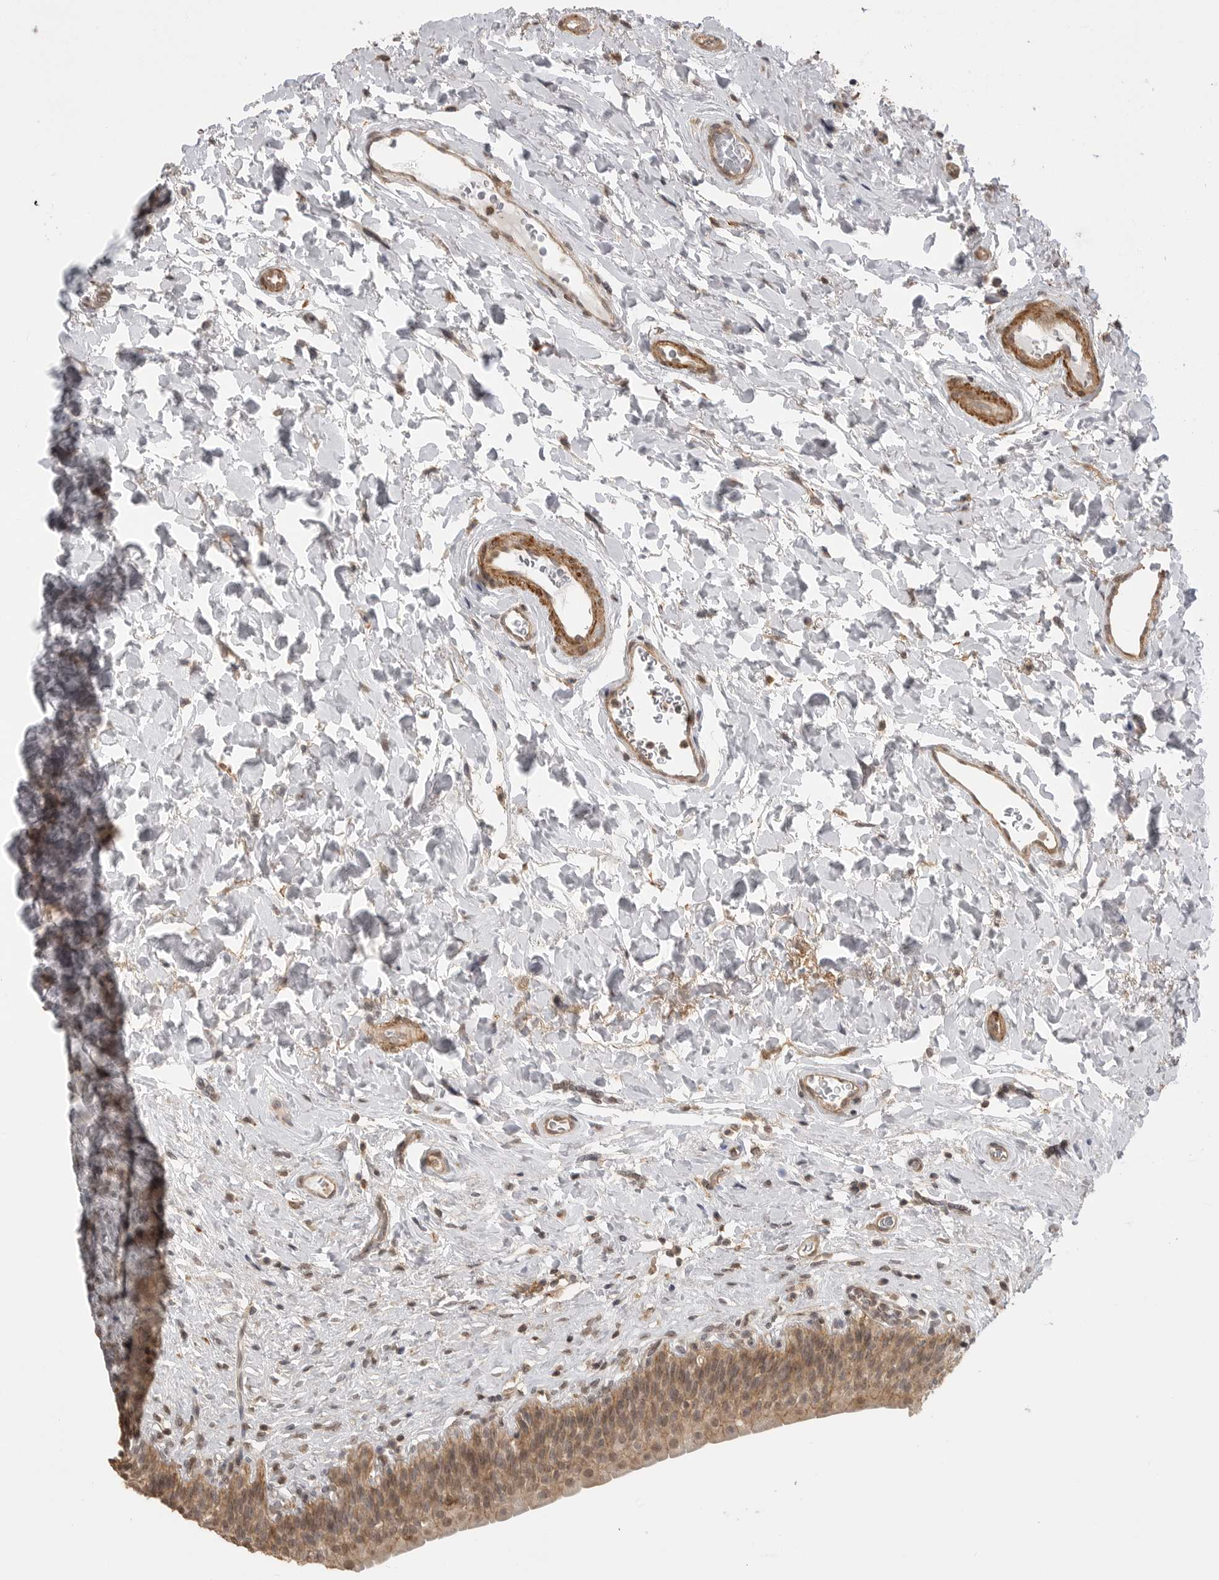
{"staining": {"intensity": "moderate", "quantity": ">75%", "location": "cytoplasmic/membranous,nuclear"}, "tissue": "urinary bladder", "cell_type": "Urothelial cells", "image_type": "normal", "snomed": [{"axis": "morphology", "description": "Normal tissue, NOS"}, {"axis": "topography", "description": "Urinary bladder"}], "caption": "Normal urinary bladder was stained to show a protein in brown. There is medium levels of moderate cytoplasmic/membranous,nuclear expression in about >75% of urothelial cells. The staining was performed using DAB (3,3'-diaminobenzidine), with brown indicating positive protein expression. Nuclei are stained blue with hematoxylin.", "gene": "GPC2", "patient": {"sex": "male", "age": 83}}